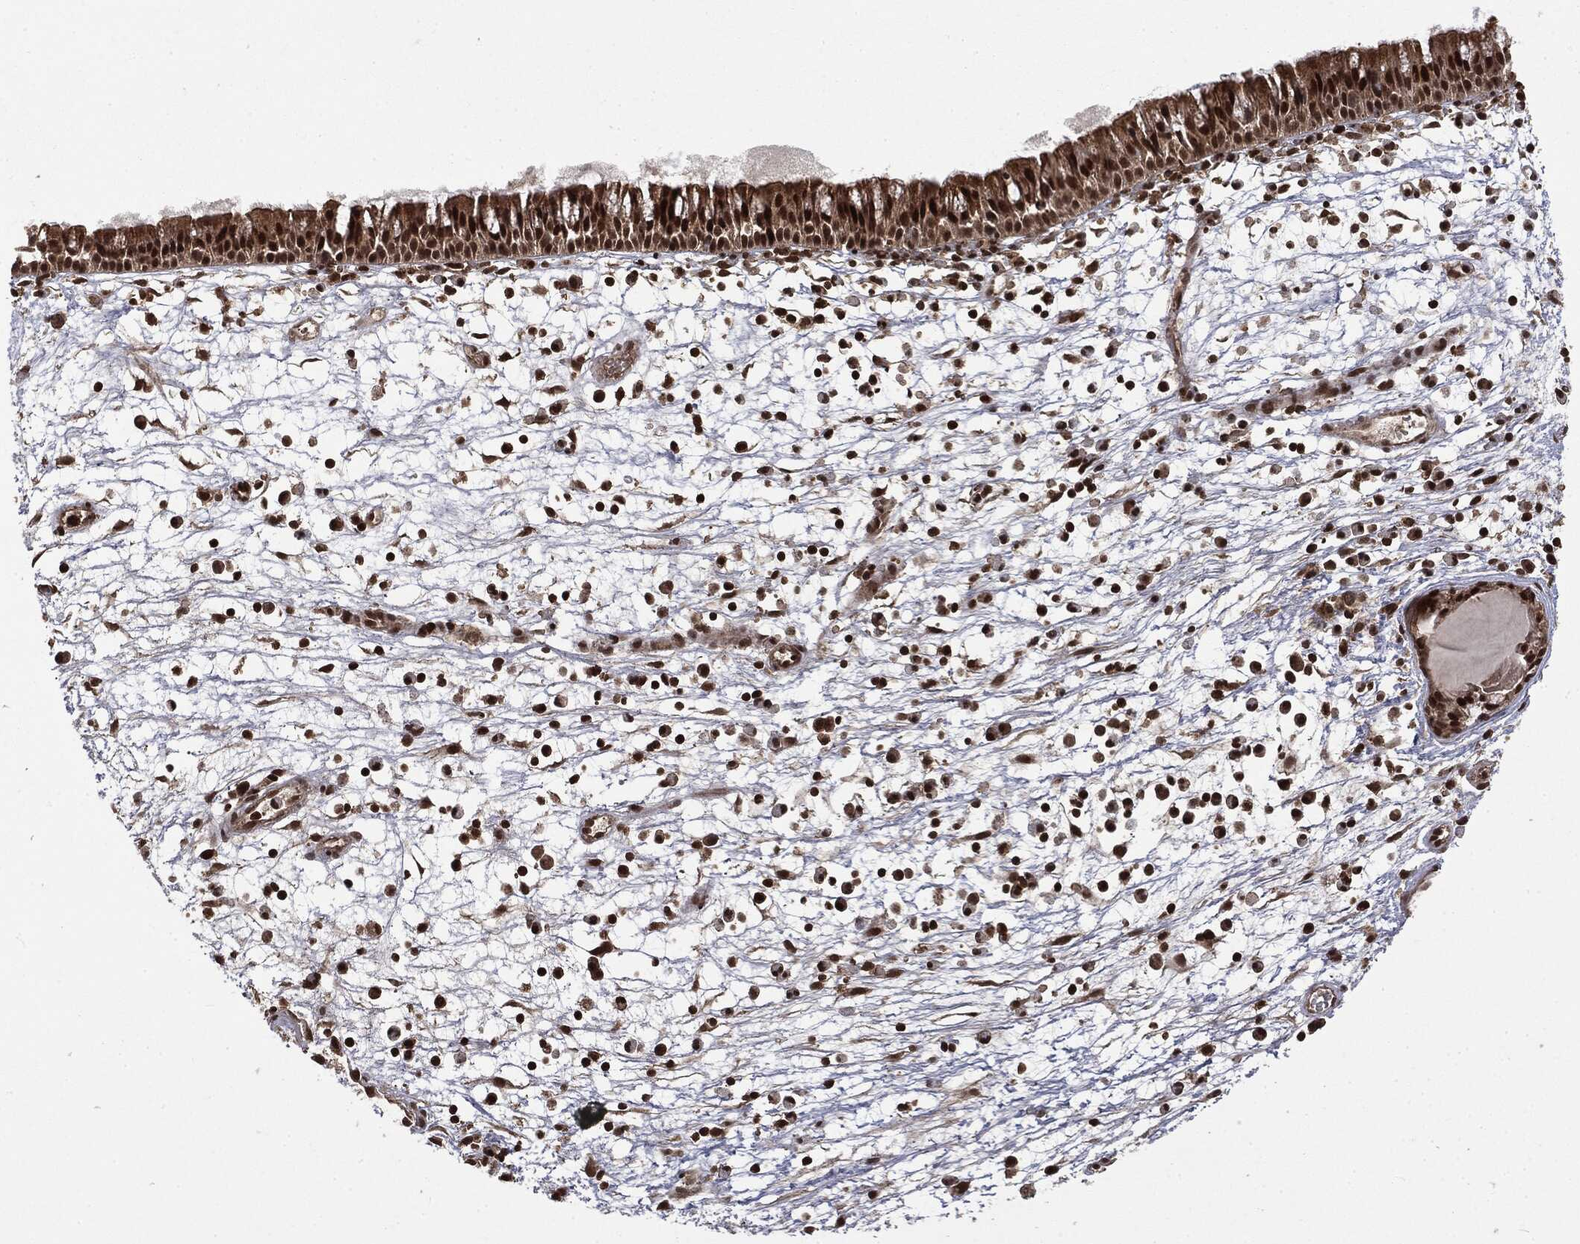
{"staining": {"intensity": "strong", "quantity": ">75%", "location": "cytoplasmic/membranous,nuclear"}, "tissue": "nasopharynx", "cell_type": "Respiratory epithelial cells", "image_type": "normal", "snomed": [{"axis": "morphology", "description": "Normal tissue, NOS"}, {"axis": "topography", "description": "Nasopharynx"}], "caption": "This is a photomicrograph of immunohistochemistry staining of unremarkable nasopharynx, which shows strong positivity in the cytoplasmic/membranous,nuclear of respiratory epithelial cells.", "gene": "CTDP1", "patient": {"sex": "male", "age": 58}}